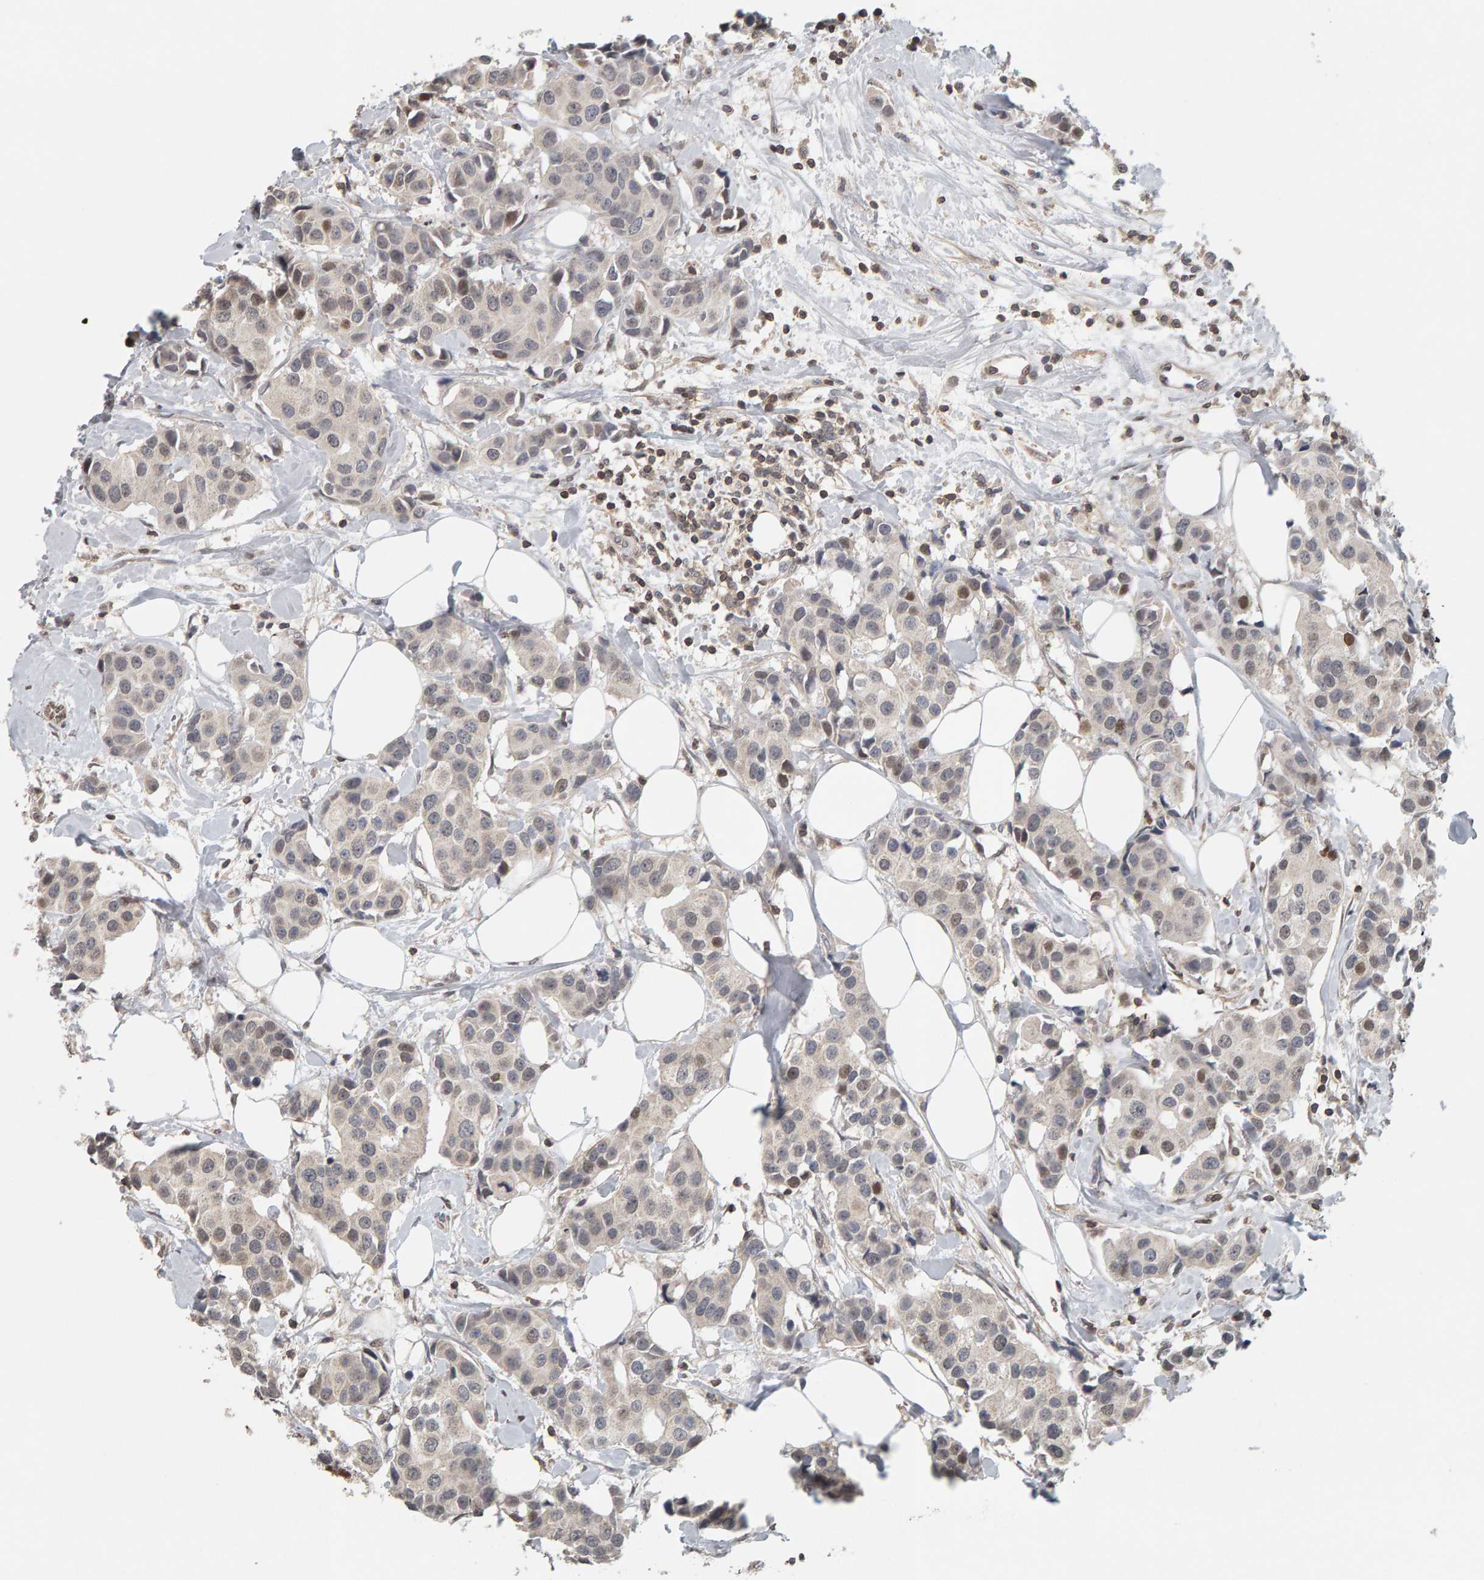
{"staining": {"intensity": "weak", "quantity": "<25%", "location": "nuclear"}, "tissue": "breast cancer", "cell_type": "Tumor cells", "image_type": "cancer", "snomed": [{"axis": "morphology", "description": "Normal tissue, NOS"}, {"axis": "morphology", "description": "Duct carcinoma"}, {"axis": "topography", "description": "Breast"}], "caption": "DAB immunohistochemical staining of breast cancer displays no significant staining in tumor cells. (DAB IHC visualized using brightfield microscopy, high magnification).", "gene": "TEFM", "patient": {"sex": "female", "age": 39}}